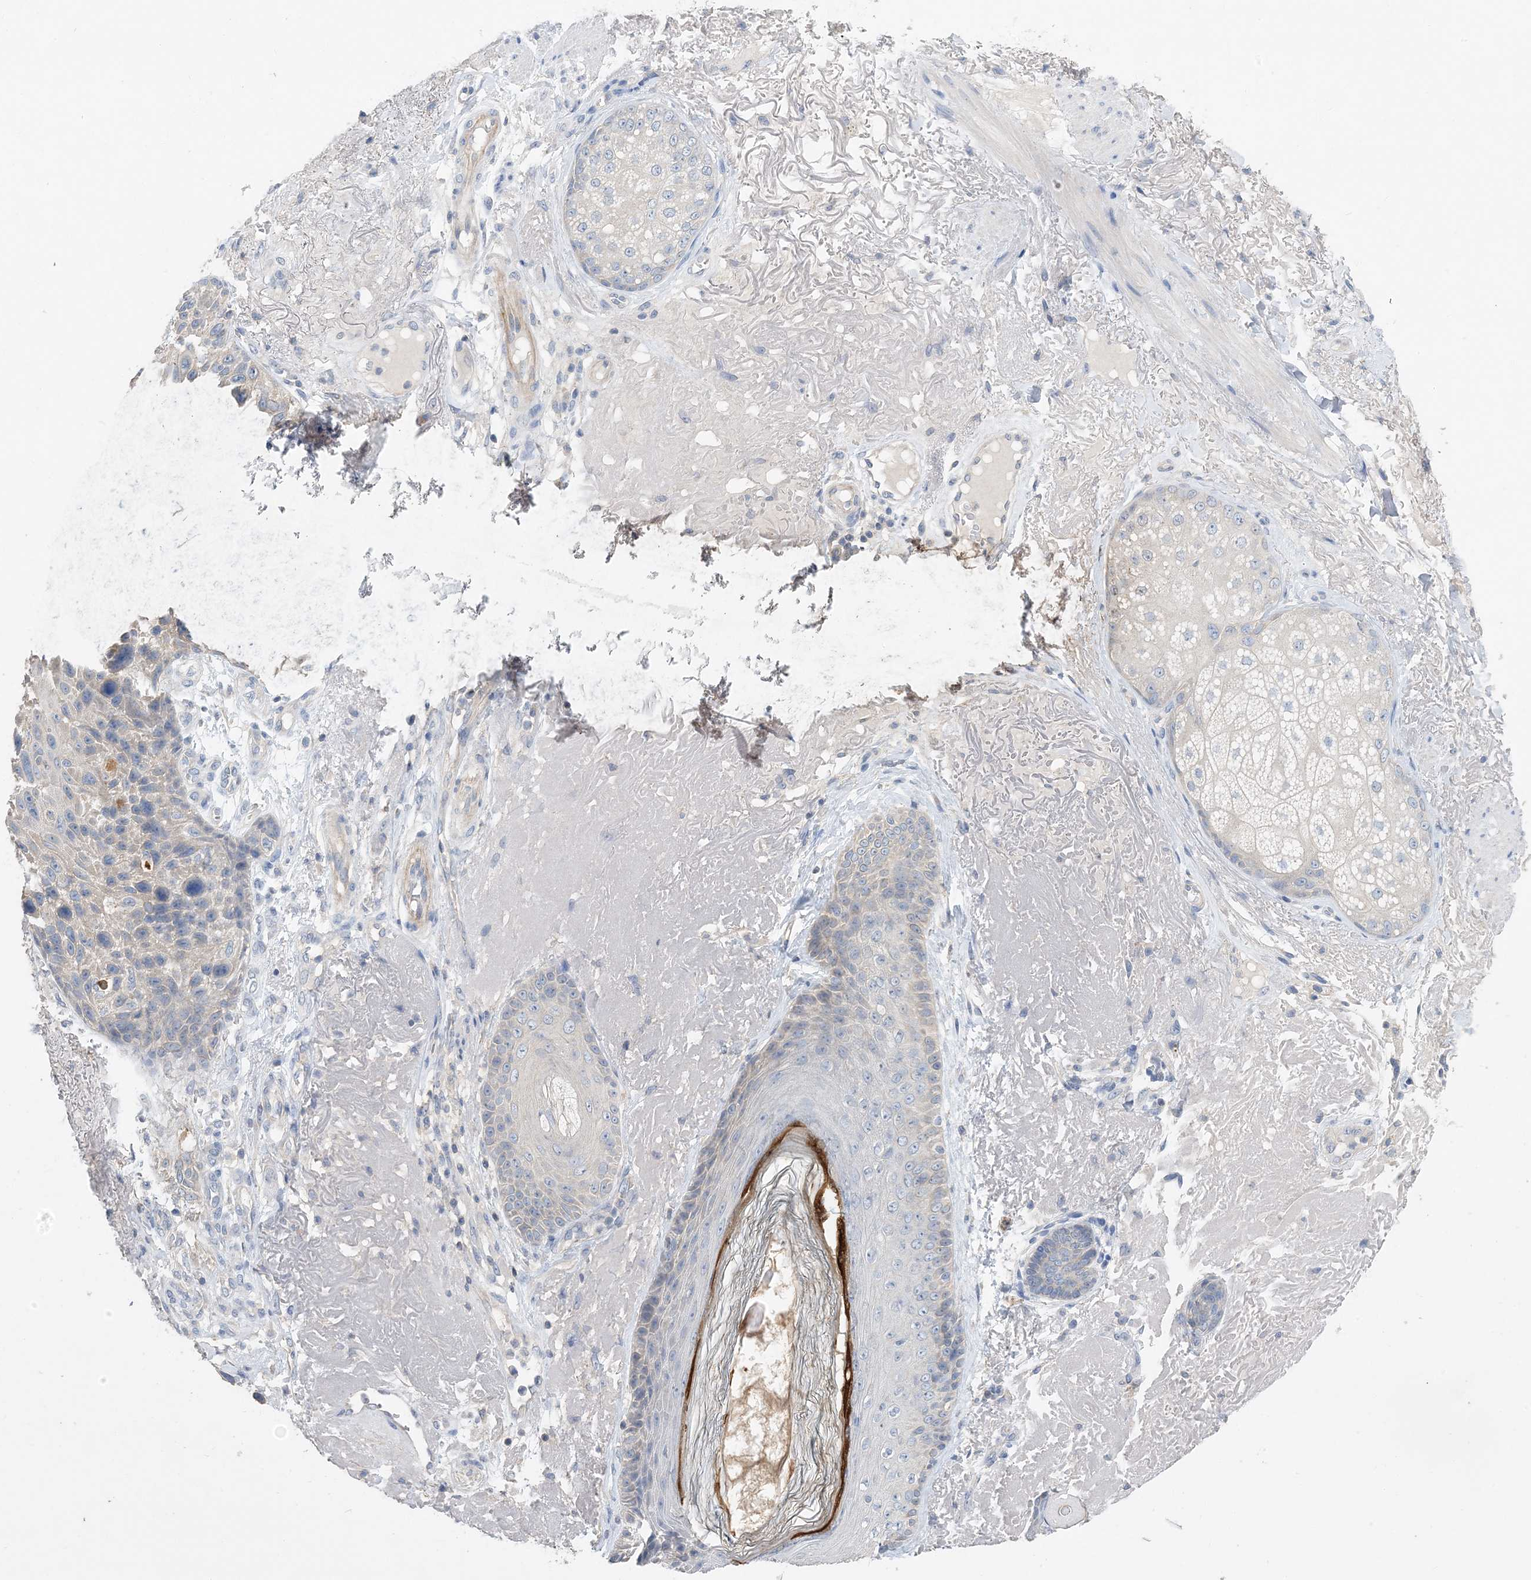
{"staining": {"intensity": "negative", "quantity": "none", "location": "none"}, "tissue": "skin cancer", "cell_type": "Tumor cells", "image_type": "cancer", "snomed": [{"axis": "morphology", "description": "Squamous cell carcinoma, NOS"}, {"axis": "topography", "description": "Skin"}], "caption": "The IHC photomicrograph has no significant positivity in tumor cells of squamous cell carcinoma (skin) tissue.", "gene": "KPRP", "patient": {"sex": "female", "age": 88}}